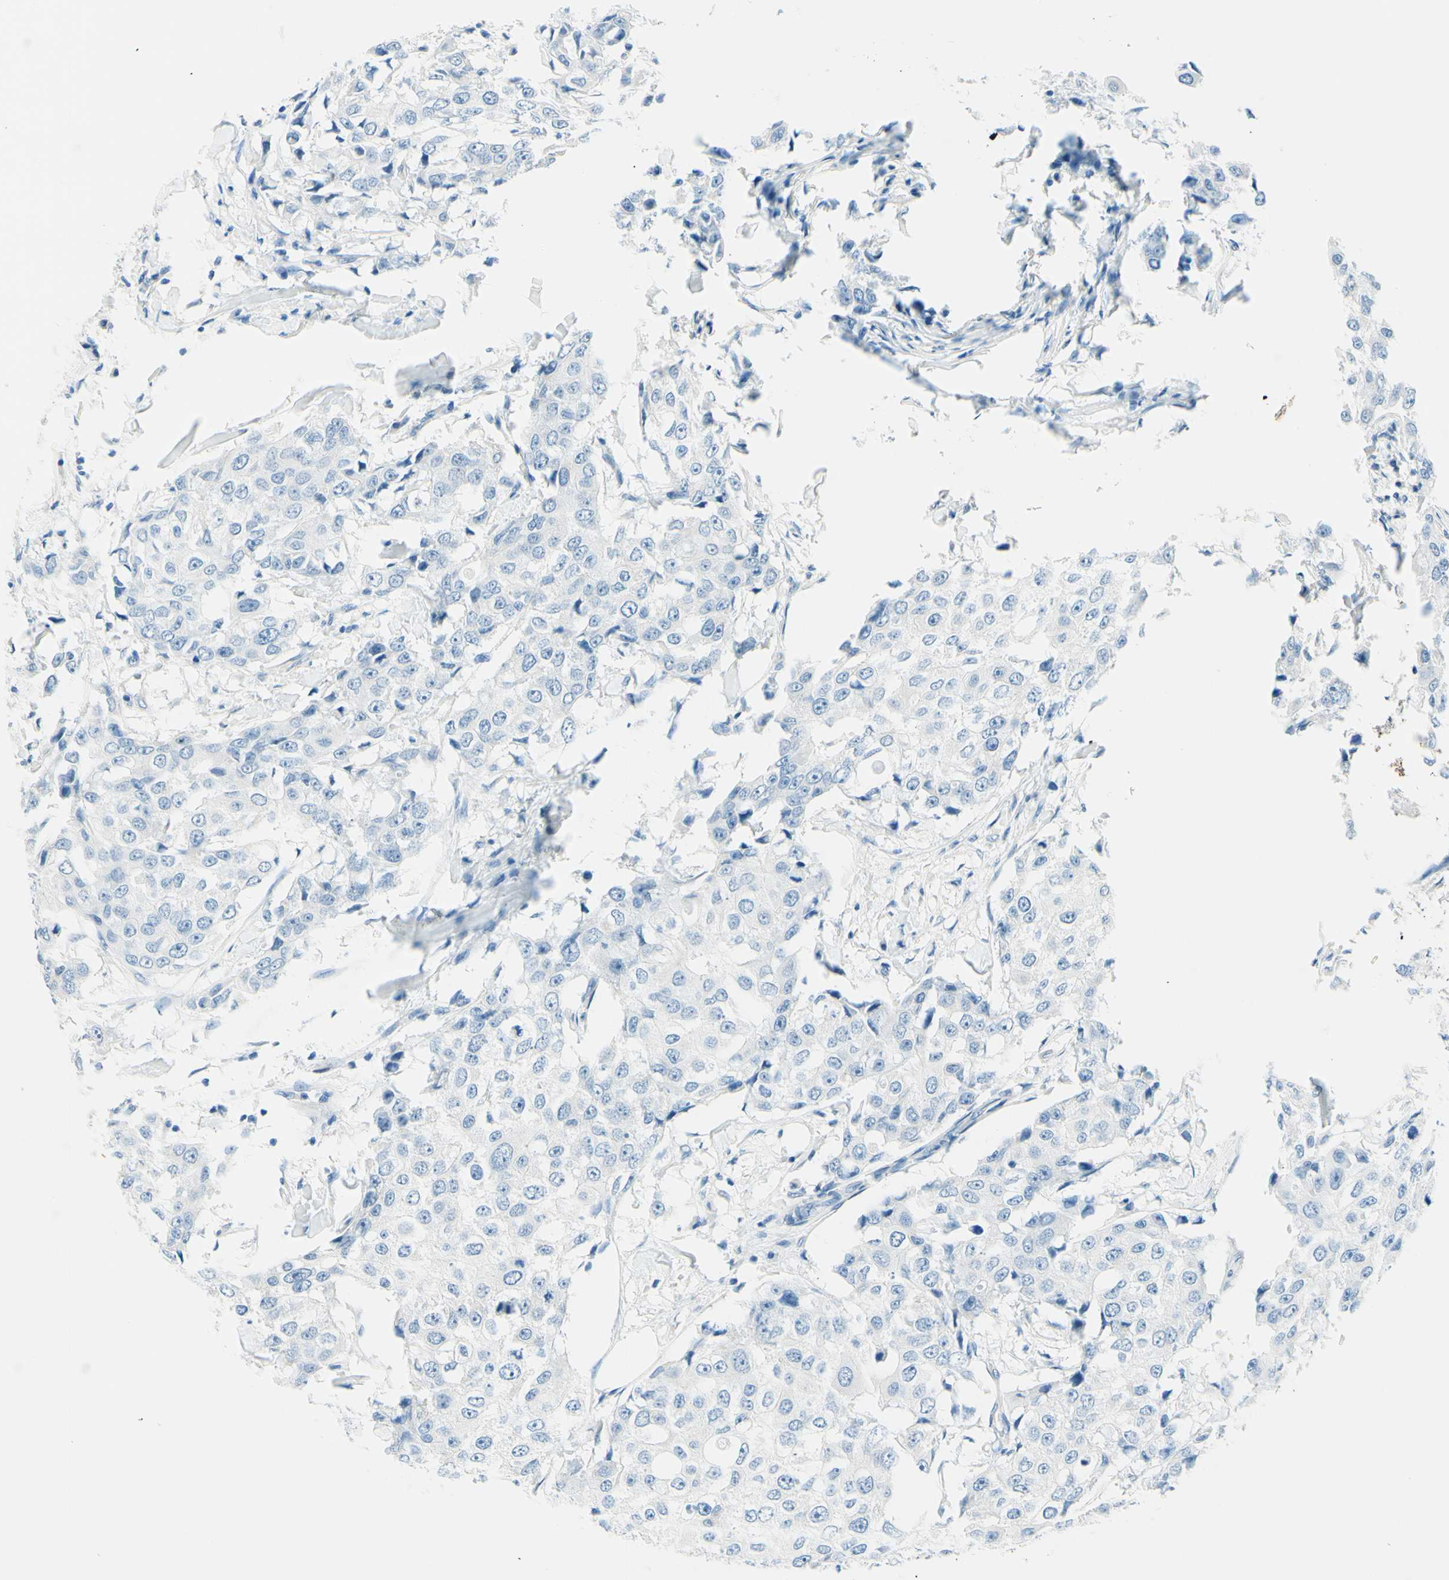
{"staining": {"intensity": "negative", "quantity": "none", "location": "none"}, "tissue": "breast cancer", "cell_type": "Tumor cells", "image_type": "cancer", "snomed": [{"axis": "morphology", "description": "Duct carcinoma"}, {"axis": "topography", "description": "Breast"}], "caption": "Protein analysis of breast cancer (invasive ductal carcinoma) exhibits no significant staining in tumor cells. (Stains: DAB (3,3'-diaminobenzidine) IHC with hematoxylin counter stain, Microscopy: brightfield microscopy at high magnification).", "gene": "PASD1", "patient": {"sex": "female", "age": 27}}